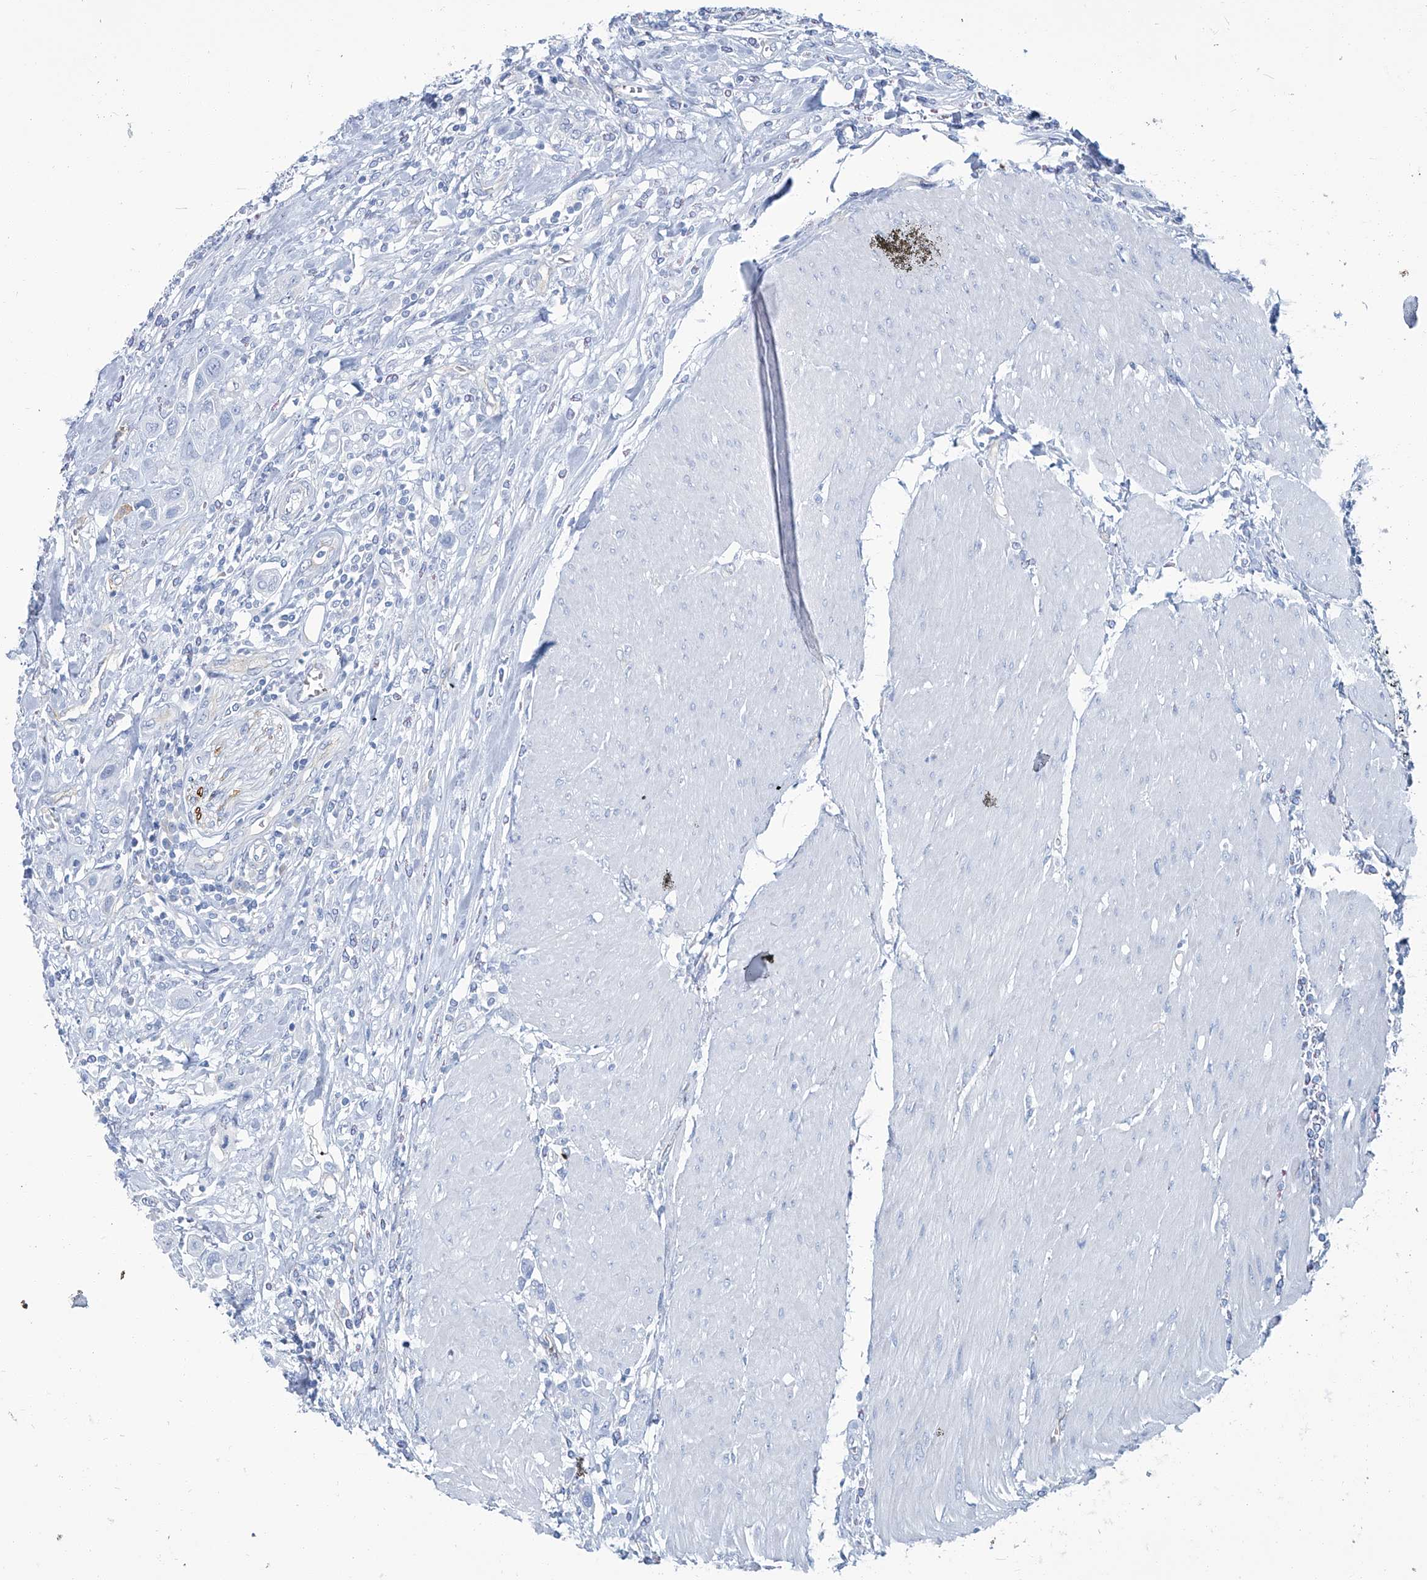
{"staining": {"intensity": "negative", "quantity": "none", "location": "none"}, "tissue": "urothelial cancer", "cell_type": "Tumor cells", "image_type": "cancer", "snomed": [{"axis": "morphology", "description": "Urothelial carcinoma, High grade"}, {"axis": "topography", "description": "Urinary bladder"}], "caption": "Urothelial carcinoma (high-grade) stained for a protein using IHC exhibits no staining tumor cells.", "gene": "PFKL", "patient": {"sex": "male", "age": 50}}